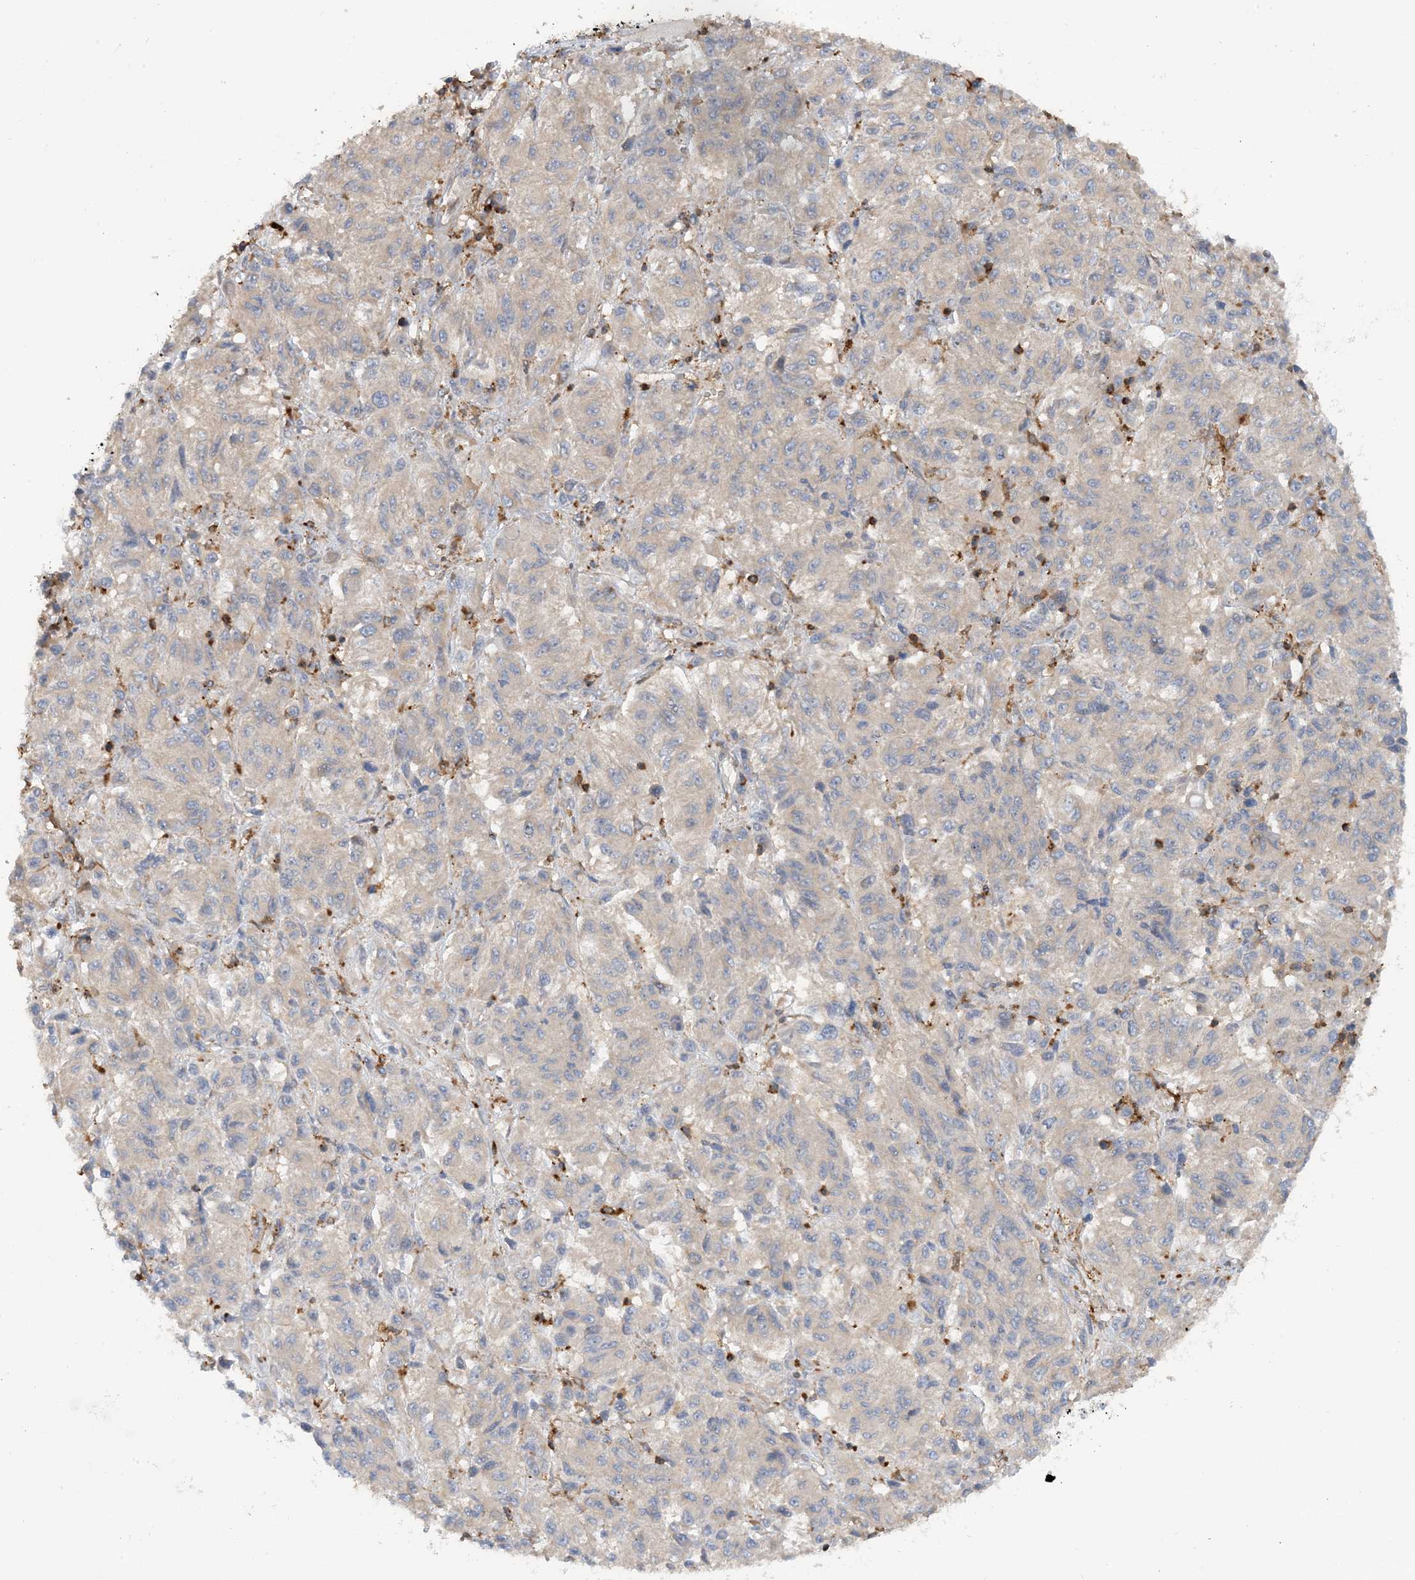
{"staining": {"intensity": "negative", "quantity": "none", "location": "none"}, "tissue": "melanoma", "cell_type": "Tumor cells", "image_type": "cancer", "snomed": [{"axis": "morphology", "description": "Malignant melanoma, Metastatic site"}, {"axis": "topography", "description": "Lung"}], "caption": "DAB immunohistochemical staining of human melanoma exhibits no significant positivity in tumor cells. The staining is performed using DAB (3,3'-diaminobenzidine) brown chromogen with nuclei counter-stained in using hematoxylin.", "gene": "SFMBT2", "patient": {"sex": "male", "age": 64}}